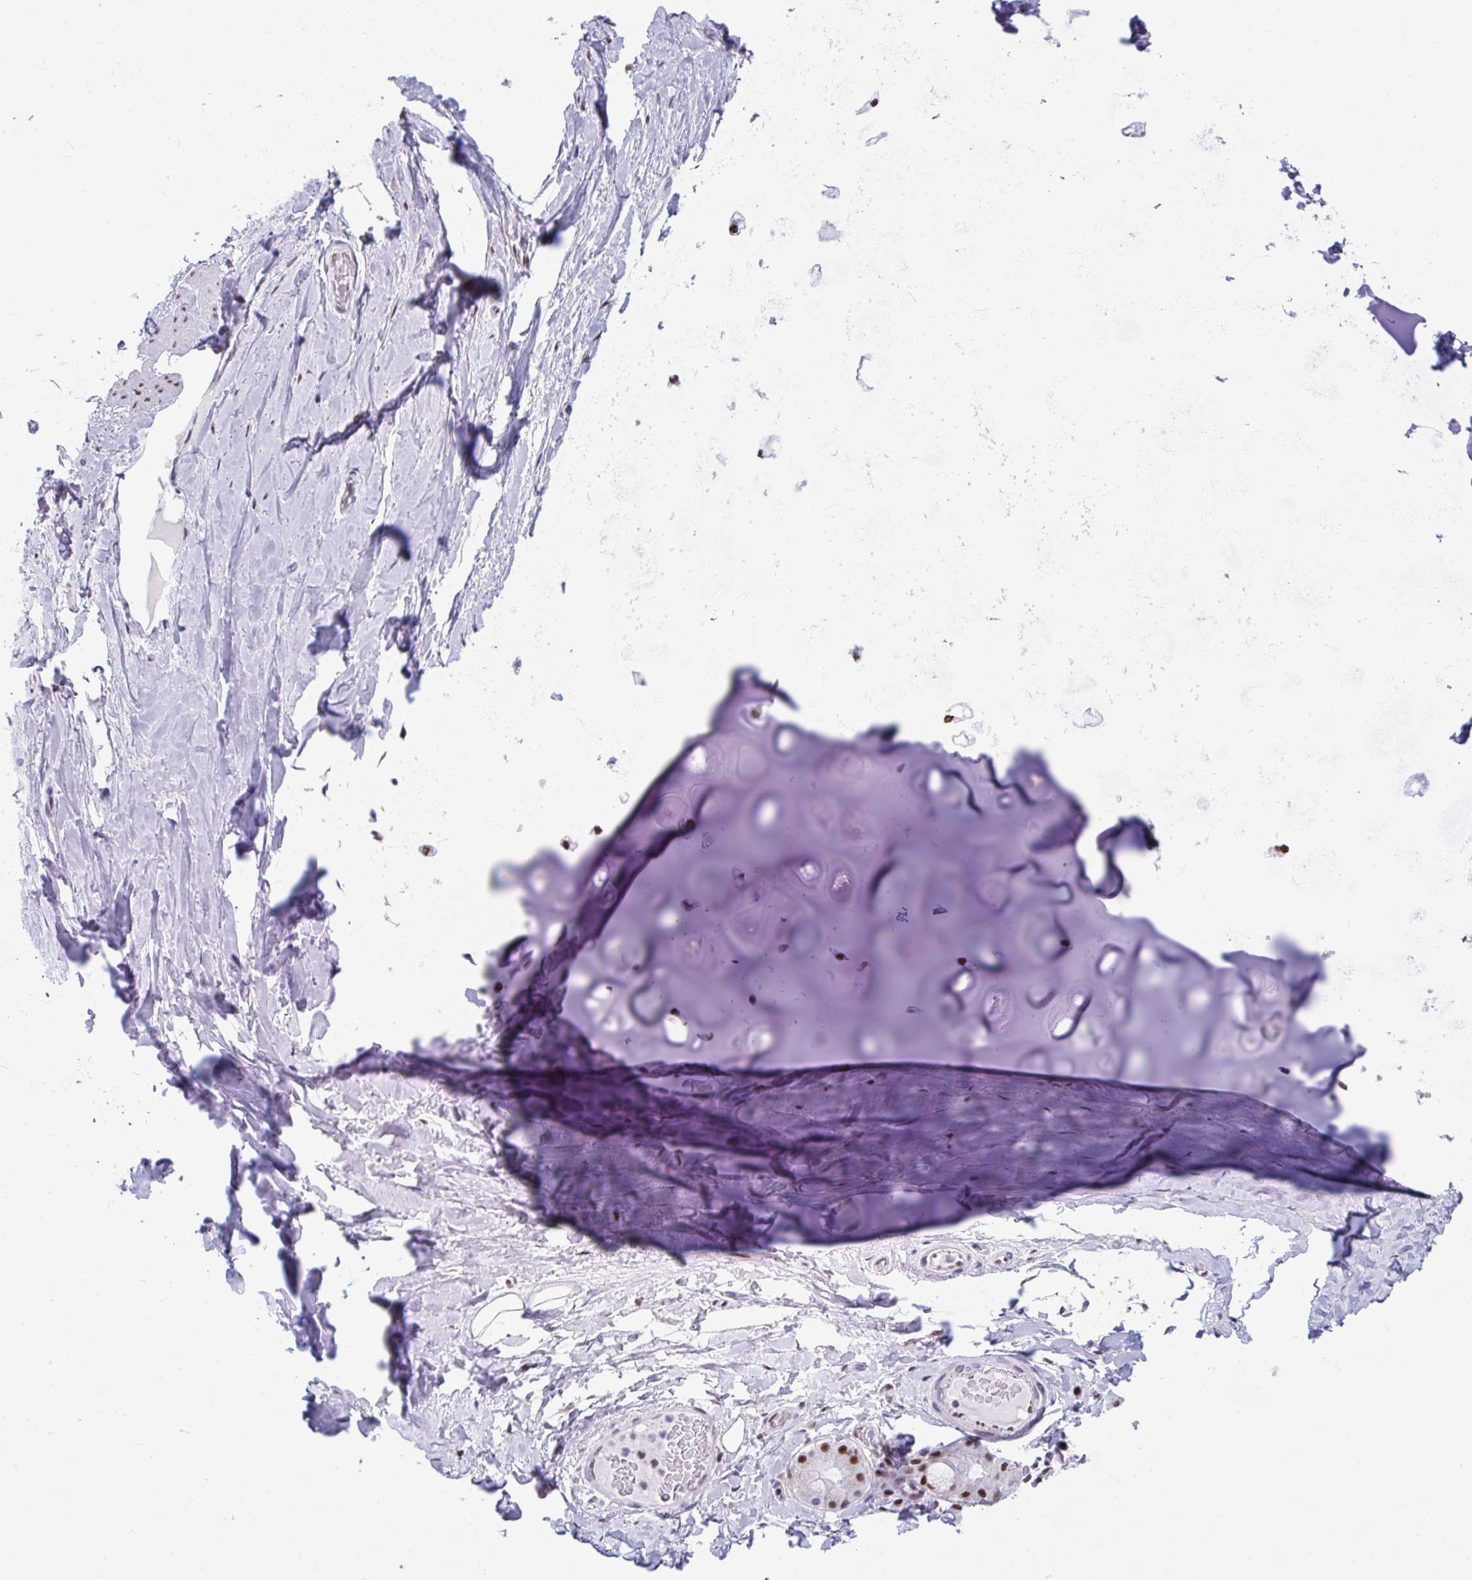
{"staining": {"intensity": "moderate", "quantity": "<25%", "location": "nuclear"}, "tissue": "adipose tissue", "cell_type": "Adipocytes", "image_type": "normal", "snomed": [{"axis": "morphology", "description": "Normal tissue, NOS"}, {"axis": "topography", "description": "Cartilage tissue"}, {"axis": "topography", "description": "Bronchus"}], "caption": "Normal adipose tissue exhibits moderate nuclear expression in about <25% of adipocytes, visualized by immunohistochemistry.", "gene": "SLC35C2", "patient": {"sex": "male", "age": 64}}